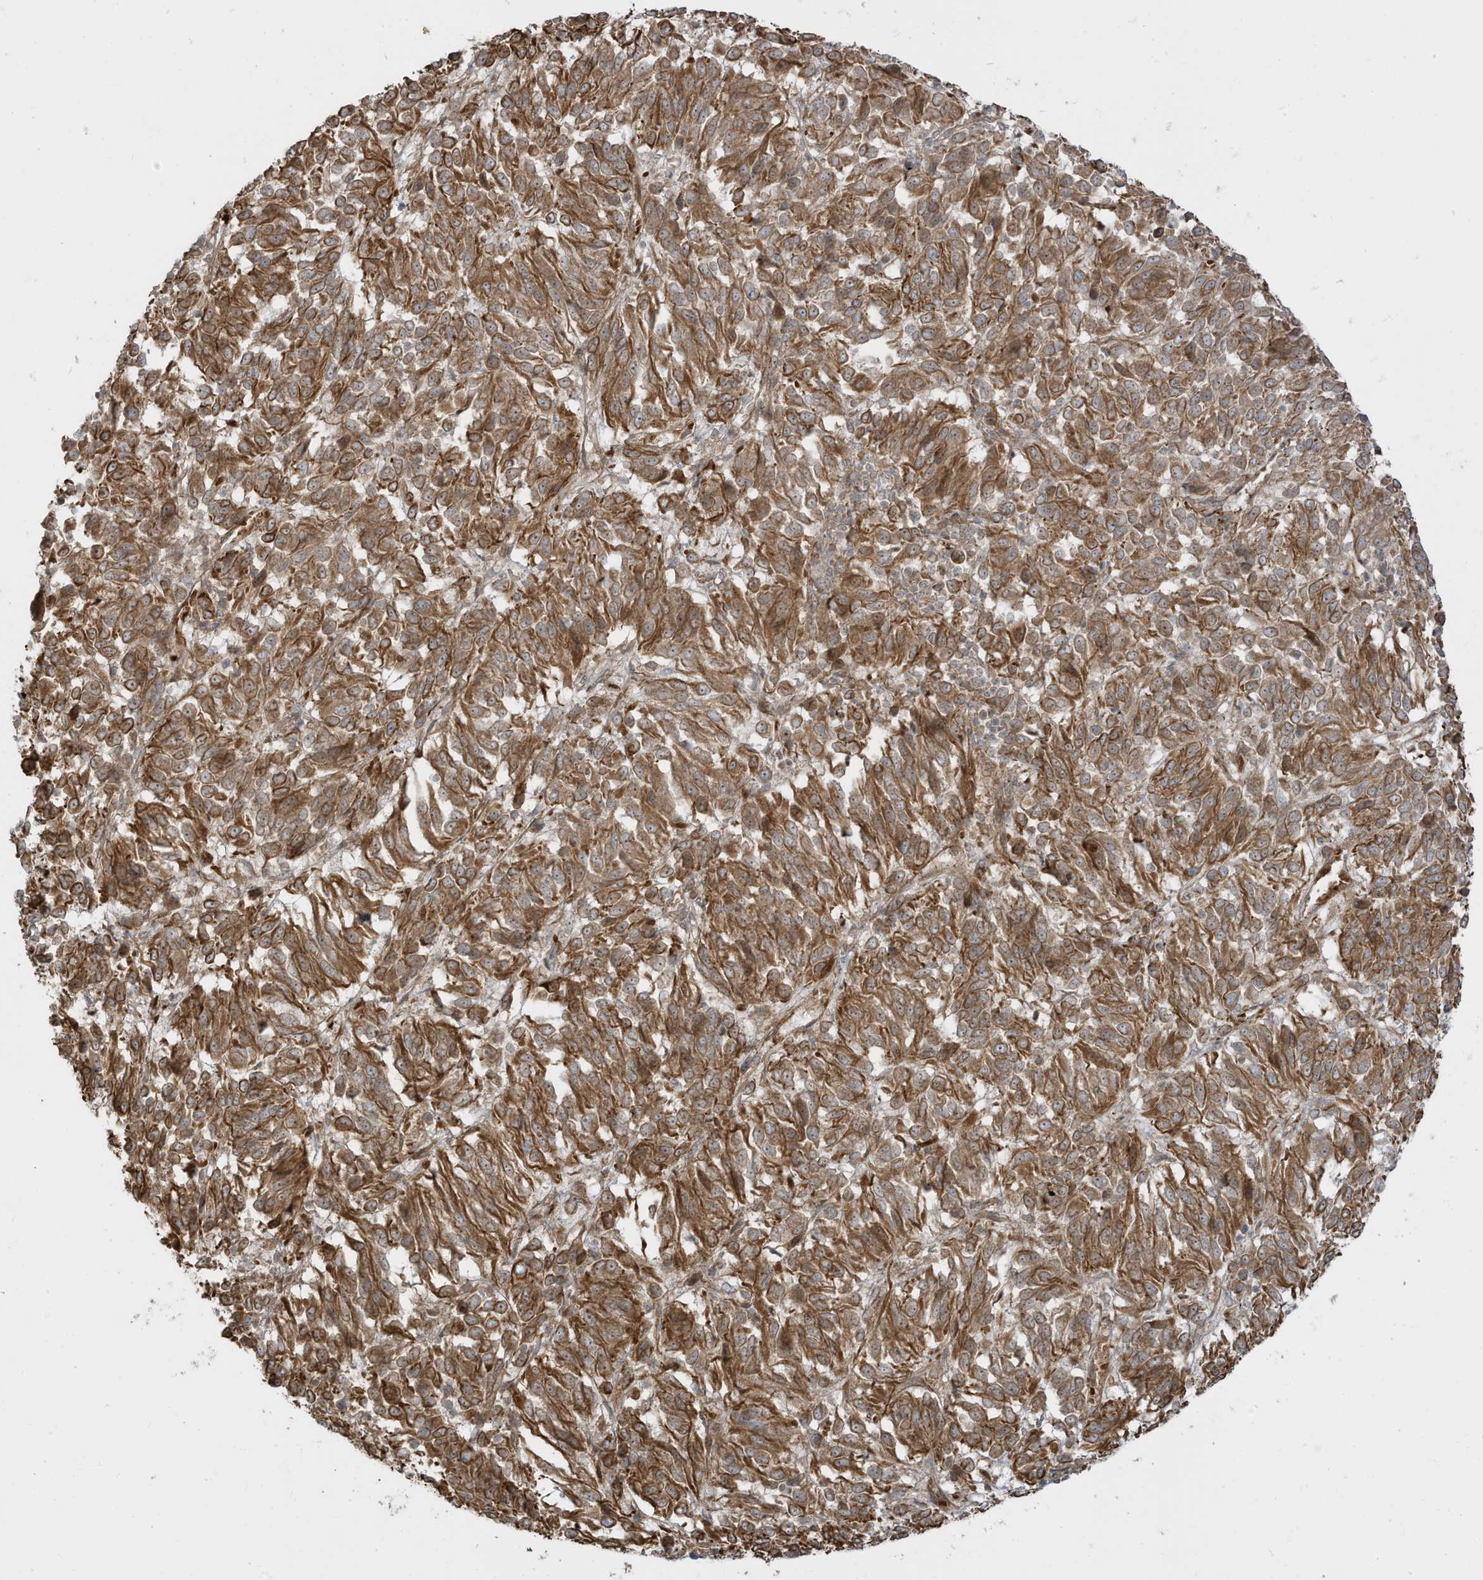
{"staining": {"intensity": "moderate", "quantity": ">75%", "location": "cytoplasmic/membranous"}, "tissue": "melanoma", "cell_type": "Tumor cells", "image_type": "cancer", "snomed": [{"axis": "morphology", "description": "Malignant melanoma, Metastatic site"}, {"axis": "topography", "description": "Lung"}], "caption": "Immunohistochemistry of human malignant melanoma (metastatic site) reveals medium levels of moderate cytoplasmic/membranous staining in about >75% of tumor cells. (brown staining indicates protein expression, while blue staining denotes nuclei).", "gene": "ENTR1", "patient": {"sex": "male", "age": 64}}